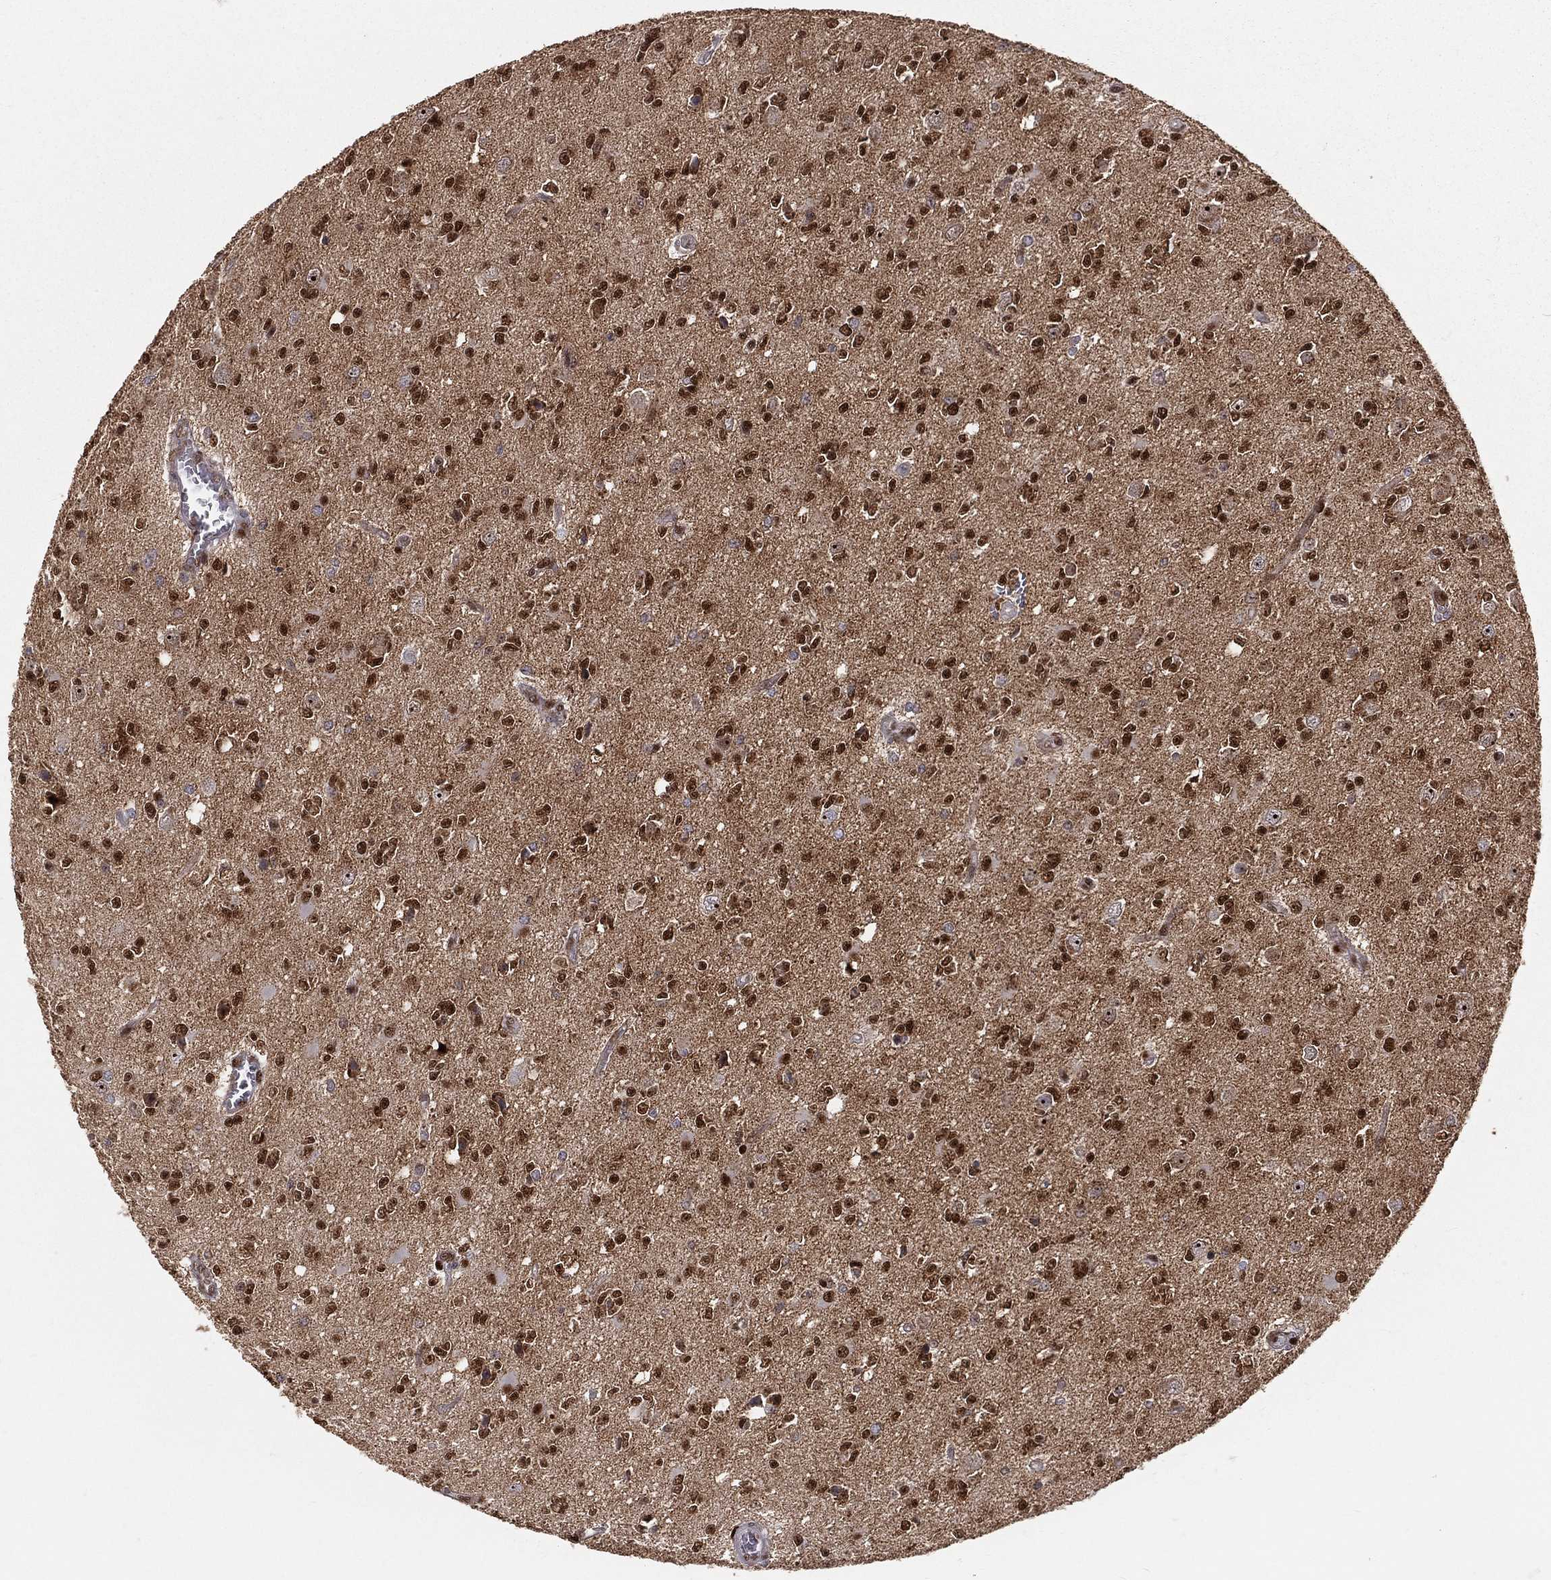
{"staining": {"intensity": "strong", "quantity": ">75%", "location": "nuclear"}, "tissue": "glioma", "cell_type": "Tumor cells", "image_type": "cancer", "snomed": [{"axis": "morphology", "description": "Glioma, malignant, Low grade"}, {"axis": "topography", "description": "Brain"}], "caption": "An image showing strong nuclear staining in about >75% of tumor cells in glioma, as visualized by brown immunohistochemical staining.", "gene": "ZEB1", "patient": {"sex": "female", "age": 45}}